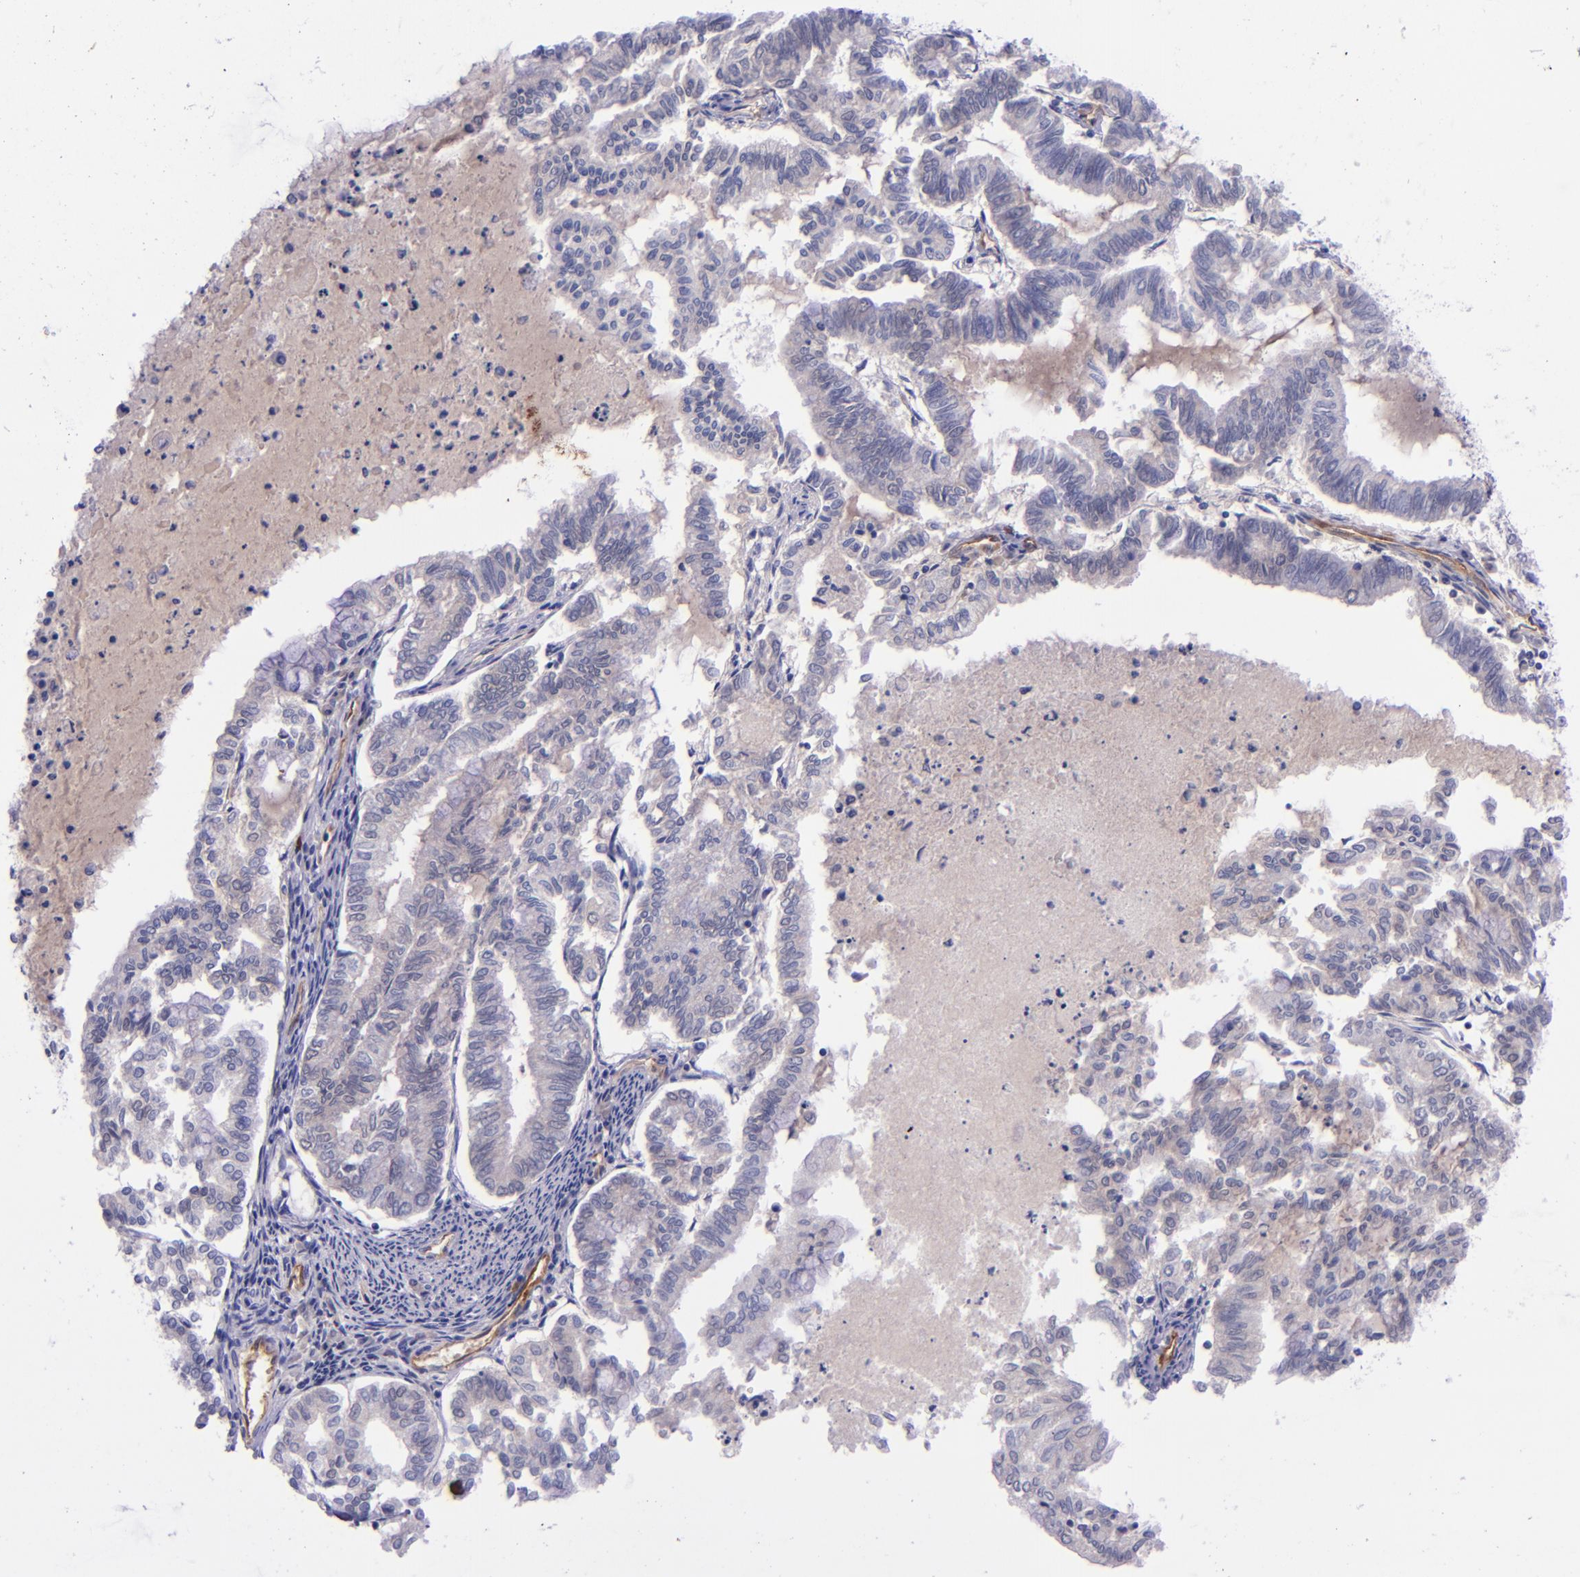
{"staining": {"intensity": "negative", "quantity": "none", "location": "none"}, "tissue": "endometrial cancer", "cell_type": "Tumor cells", "image_type": "cancer", "snomed": [{"axis": "morphology", "description": "Adenocarcinoma, NOS"}, {"axis": "topography", "description": "Endometrium"}], "caption": "Histopathology image shows no significant protein positivity in tumor cells of endometrial cancer. (DAB IHC, high magnification).", "gene": "NOS3", "patient": {"sex": "female", "age": 79}}